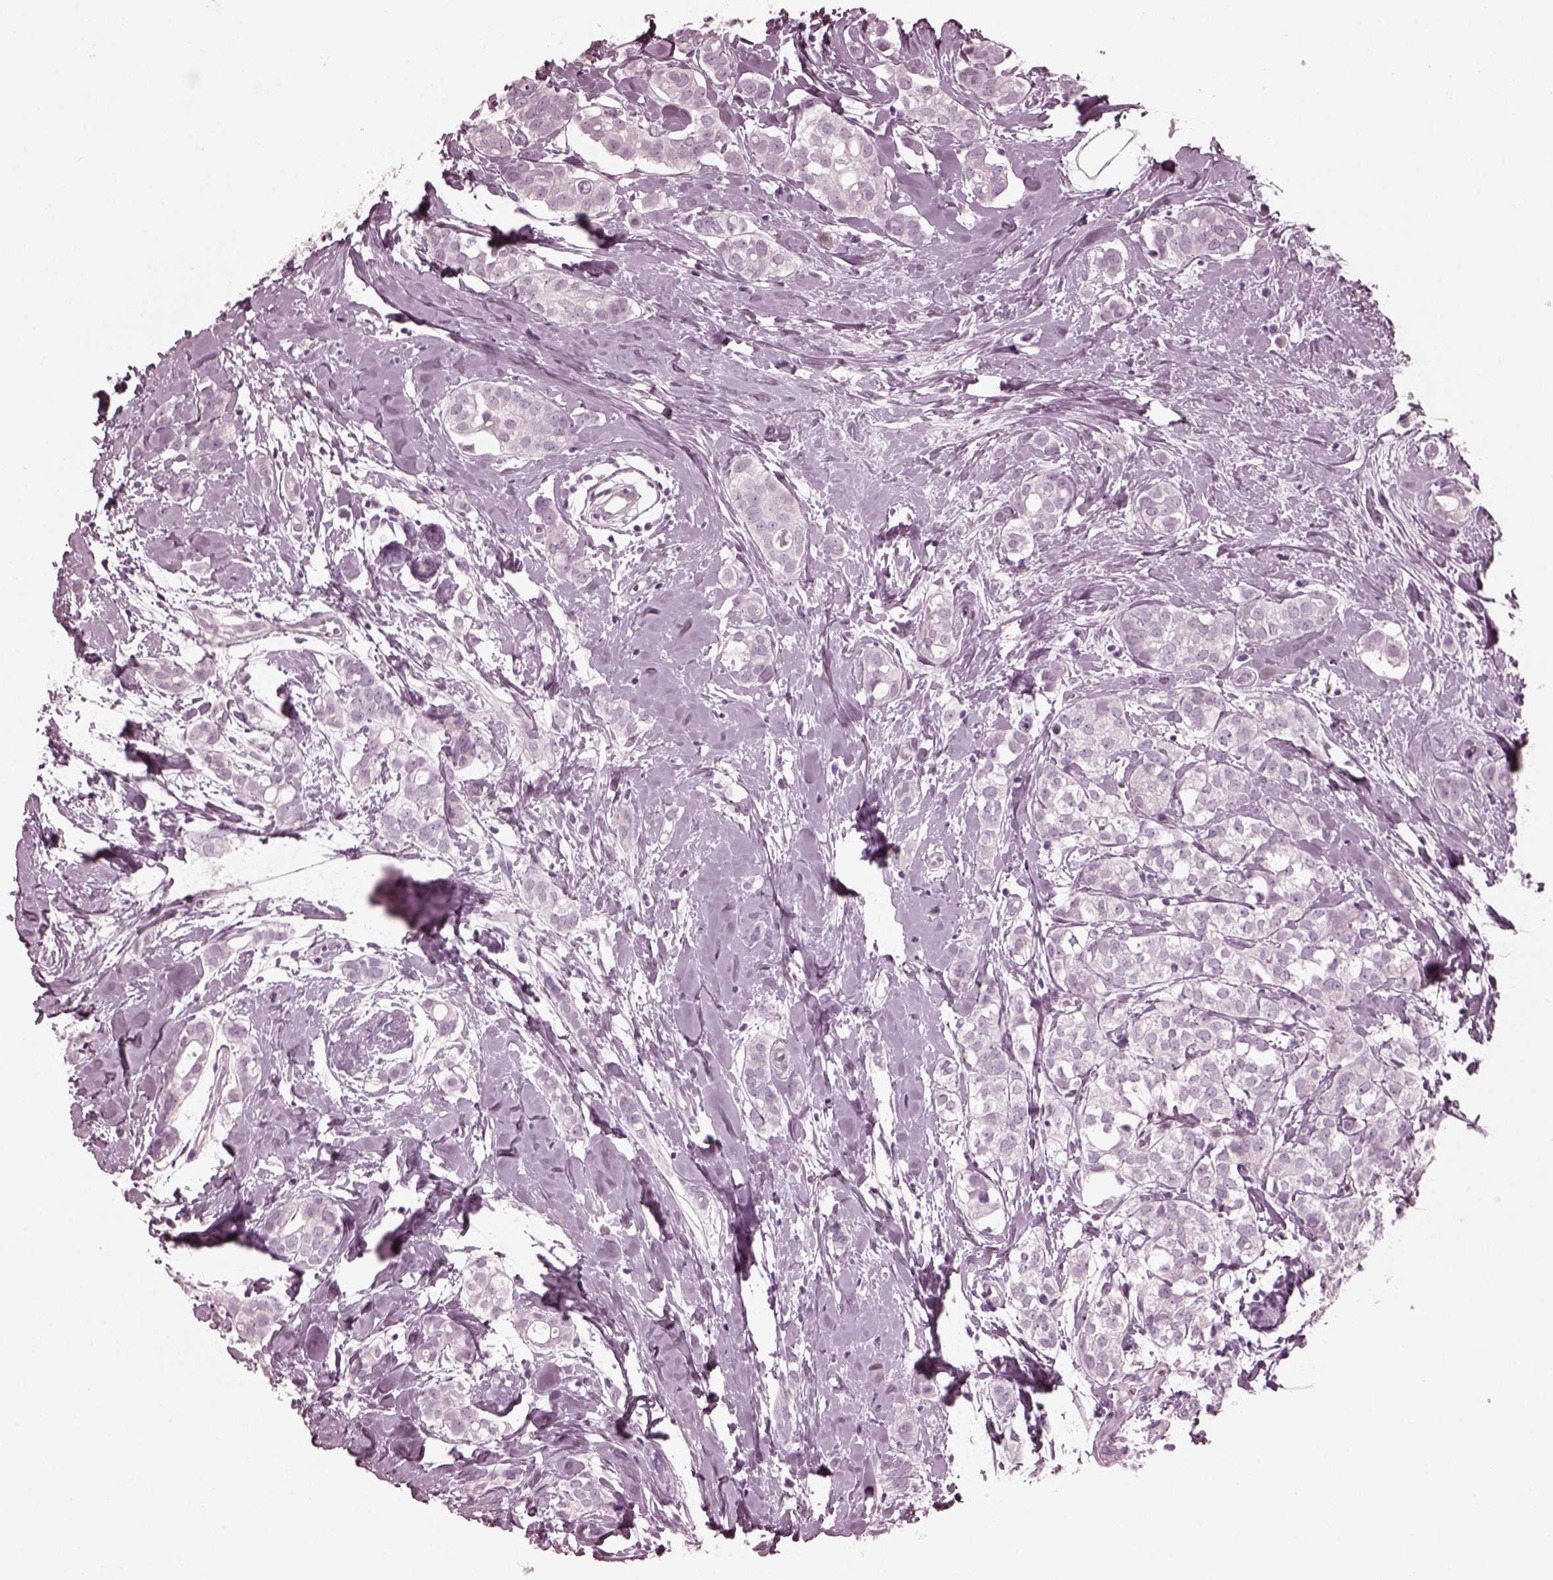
{"staining": {"intensity": "negative", "quantity": "none", "location": "none"}, "tissue": "breast cancer", "cell_type": "Tumor cells", "image_type": "cancer", "snomed": [{"axis": "morphology", "description": "Duct carcinoma"}, {"axis": "topography", "description": "Breast"}], "caption": "Protein analysis of invasive ductal carcinoma (breast) shows no significant positivity in tumor cells.", "gene": "GRM6", "patient": {"sex": "female", "age": 40}}